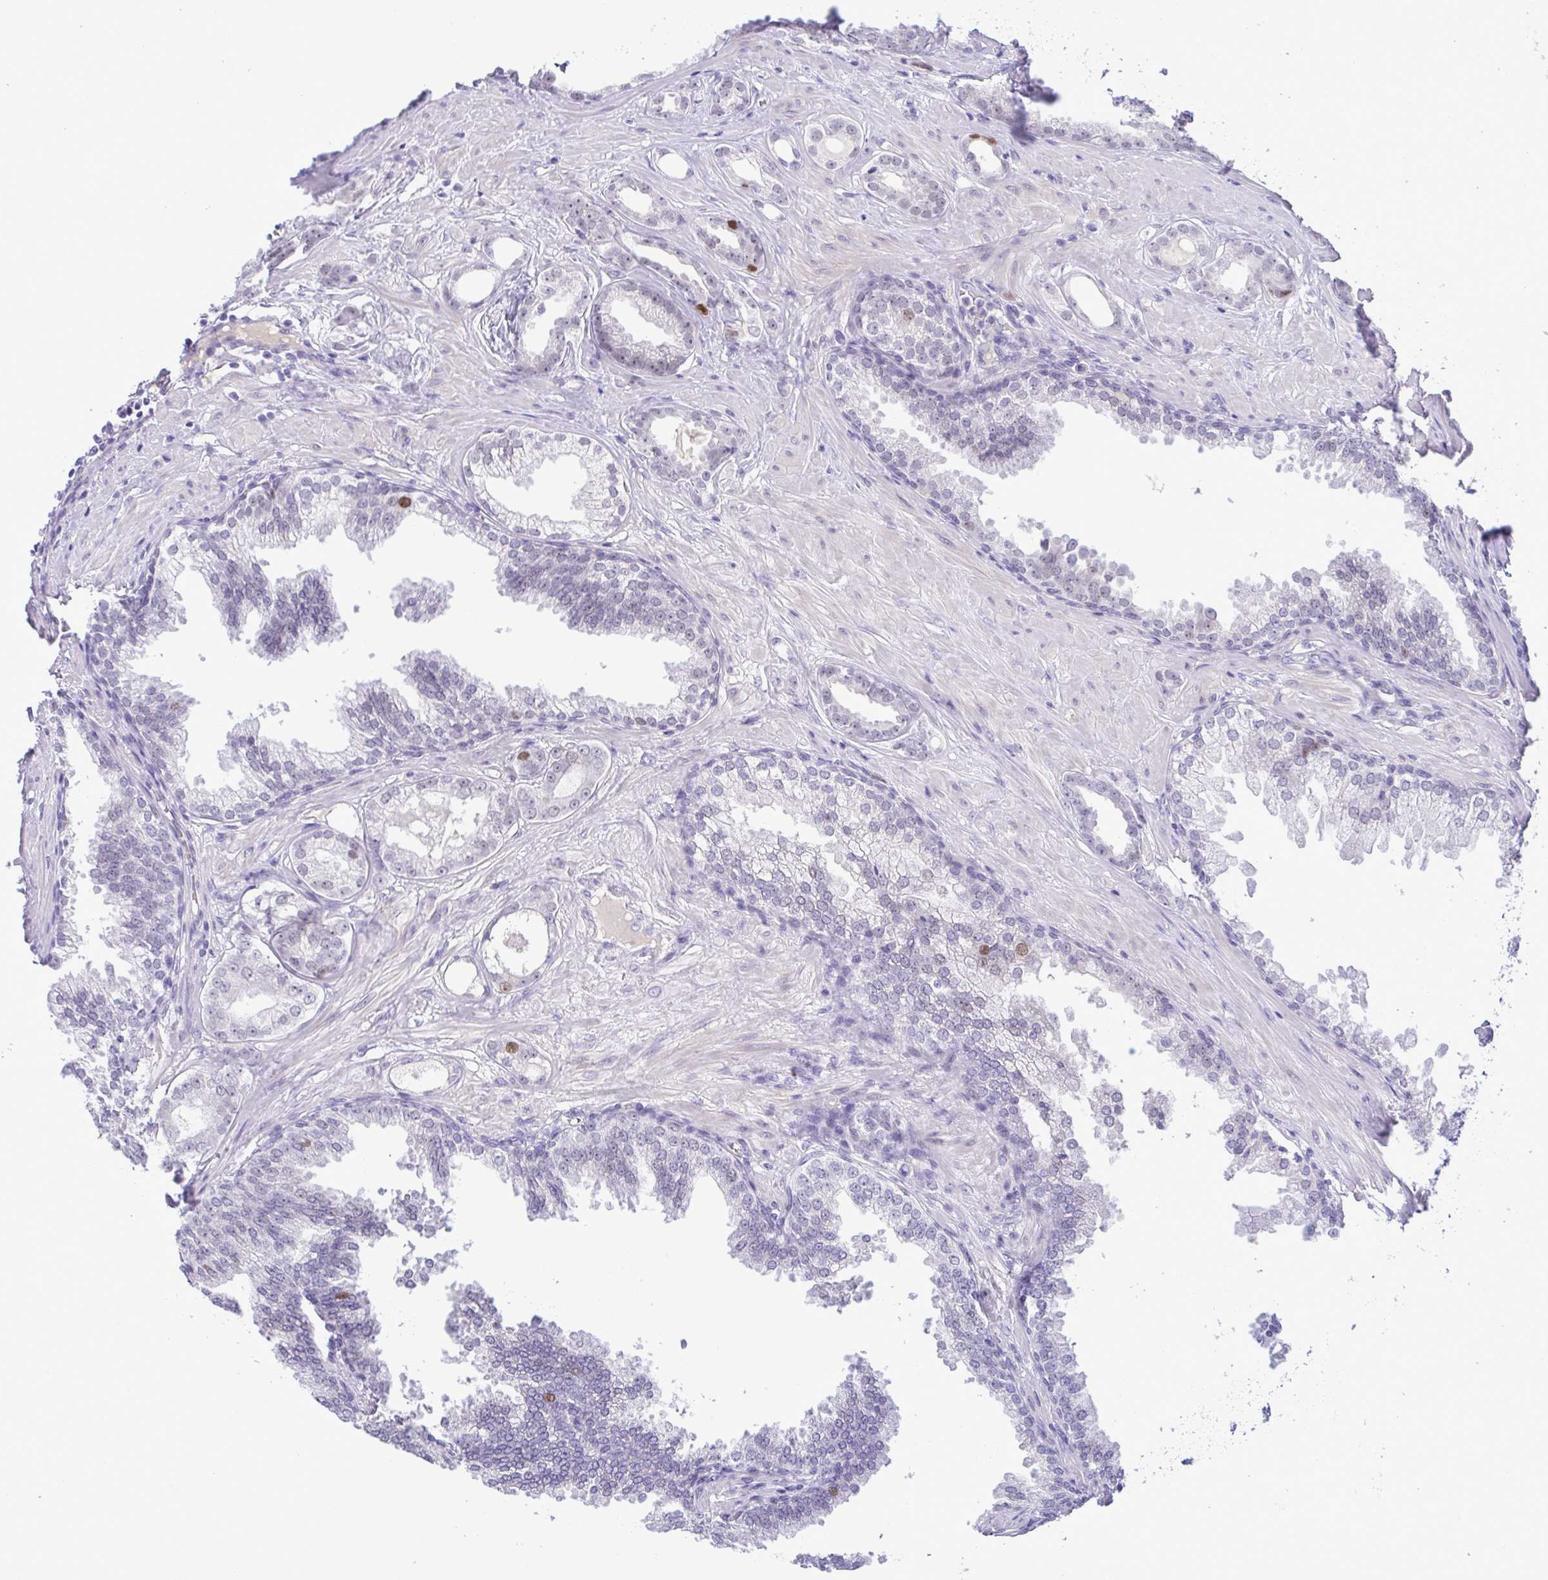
{"staining": {"intensity": "negative", "quantity": "none", "location": "none"}, "tissue": "prostate cancer", "cell_type": "Tumor cells", "image_type": "cancer", "snomed": [{"axis": "morphology", "description": "Adenocarcinoma, Low grade"}, {"axis": "topography", "description": "Prostate"}], "caption": "Tumor cells show no significant protein positivity in prostate adenocarcinoma (low-grade).", "gene": "TIPIN", "patient": {"sex": "male", "age": 65}}